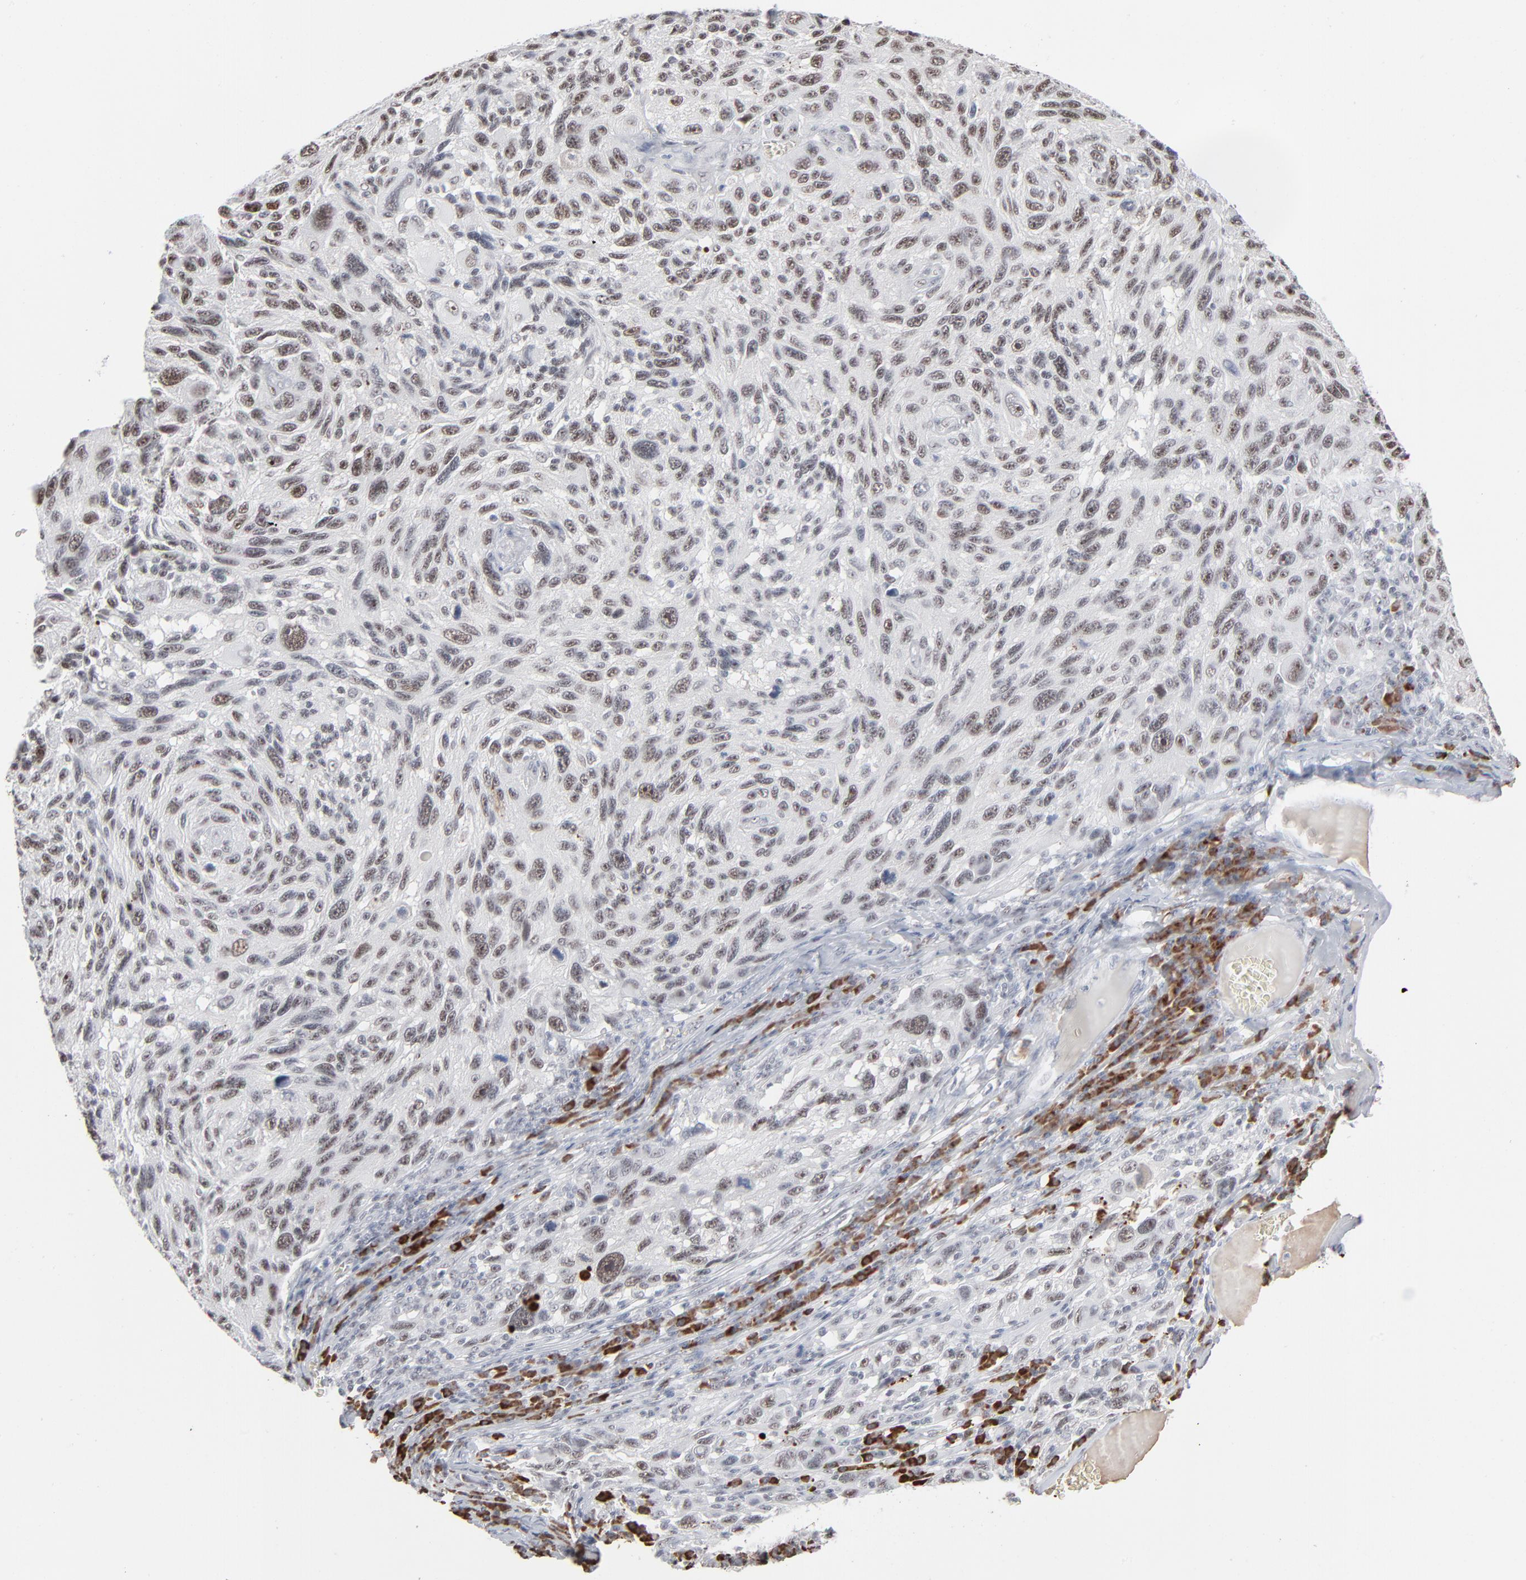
{"staining": {"intensity": "moderate", "quantity": ">75%", "location": "nuclear"}, "tissue": "melanoma", "cell_type": "Tumor cells", "image_type": "cancer", "snomed": [{"axis": "morphology", "description": "Malignant melanoma, NOS"}, {"axis": "topography", "description": "Skin"}], "caption": "Protein expression analysis of human melanoma reveals moderate nuclear expression in approximately >75% of tumor cells.", "gene": "MPHOSPH6", "patient": {"sex": "male", "age": 53}}